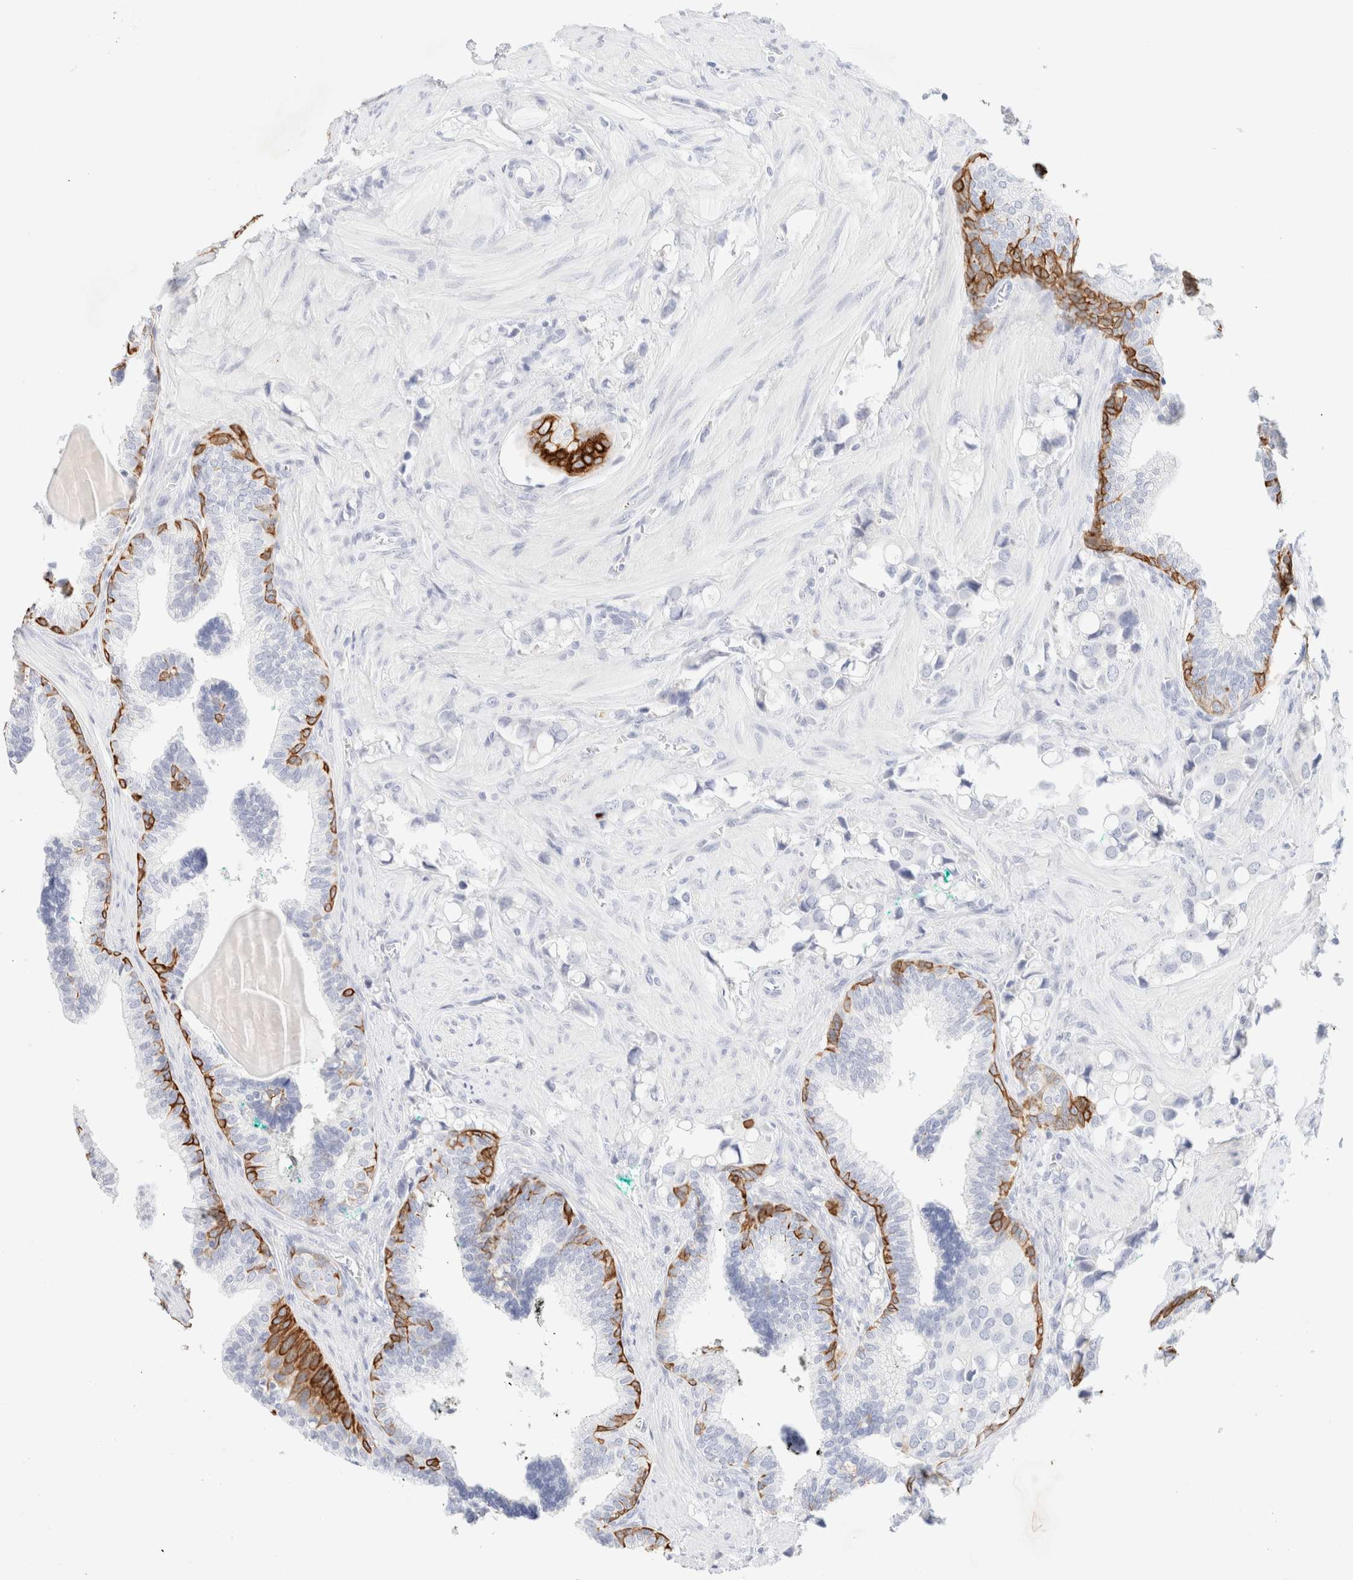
{"staining": {"intensity": "negative", "quantity": "none", "location": "none"}, "tissue": "prostate cancer", "cell_type": "Tumor cells", "image_type": "cancer", "snomed": [{"axis": "morphology", "description": "Adenocarcinoma, High grade"}, {"axis": "topography", "description": "Prostate"}], "caption": "IHC of prostate adenocarcinoma (high-grade) displays no positivity in tumor cells. Brightfield microscopy of immunohistochemistry stained with DAB (brown) and hematoxylin (blue), captured at high magnification.", "gene": "KRT15", "patient": {"sex": "male", "age": 52}}